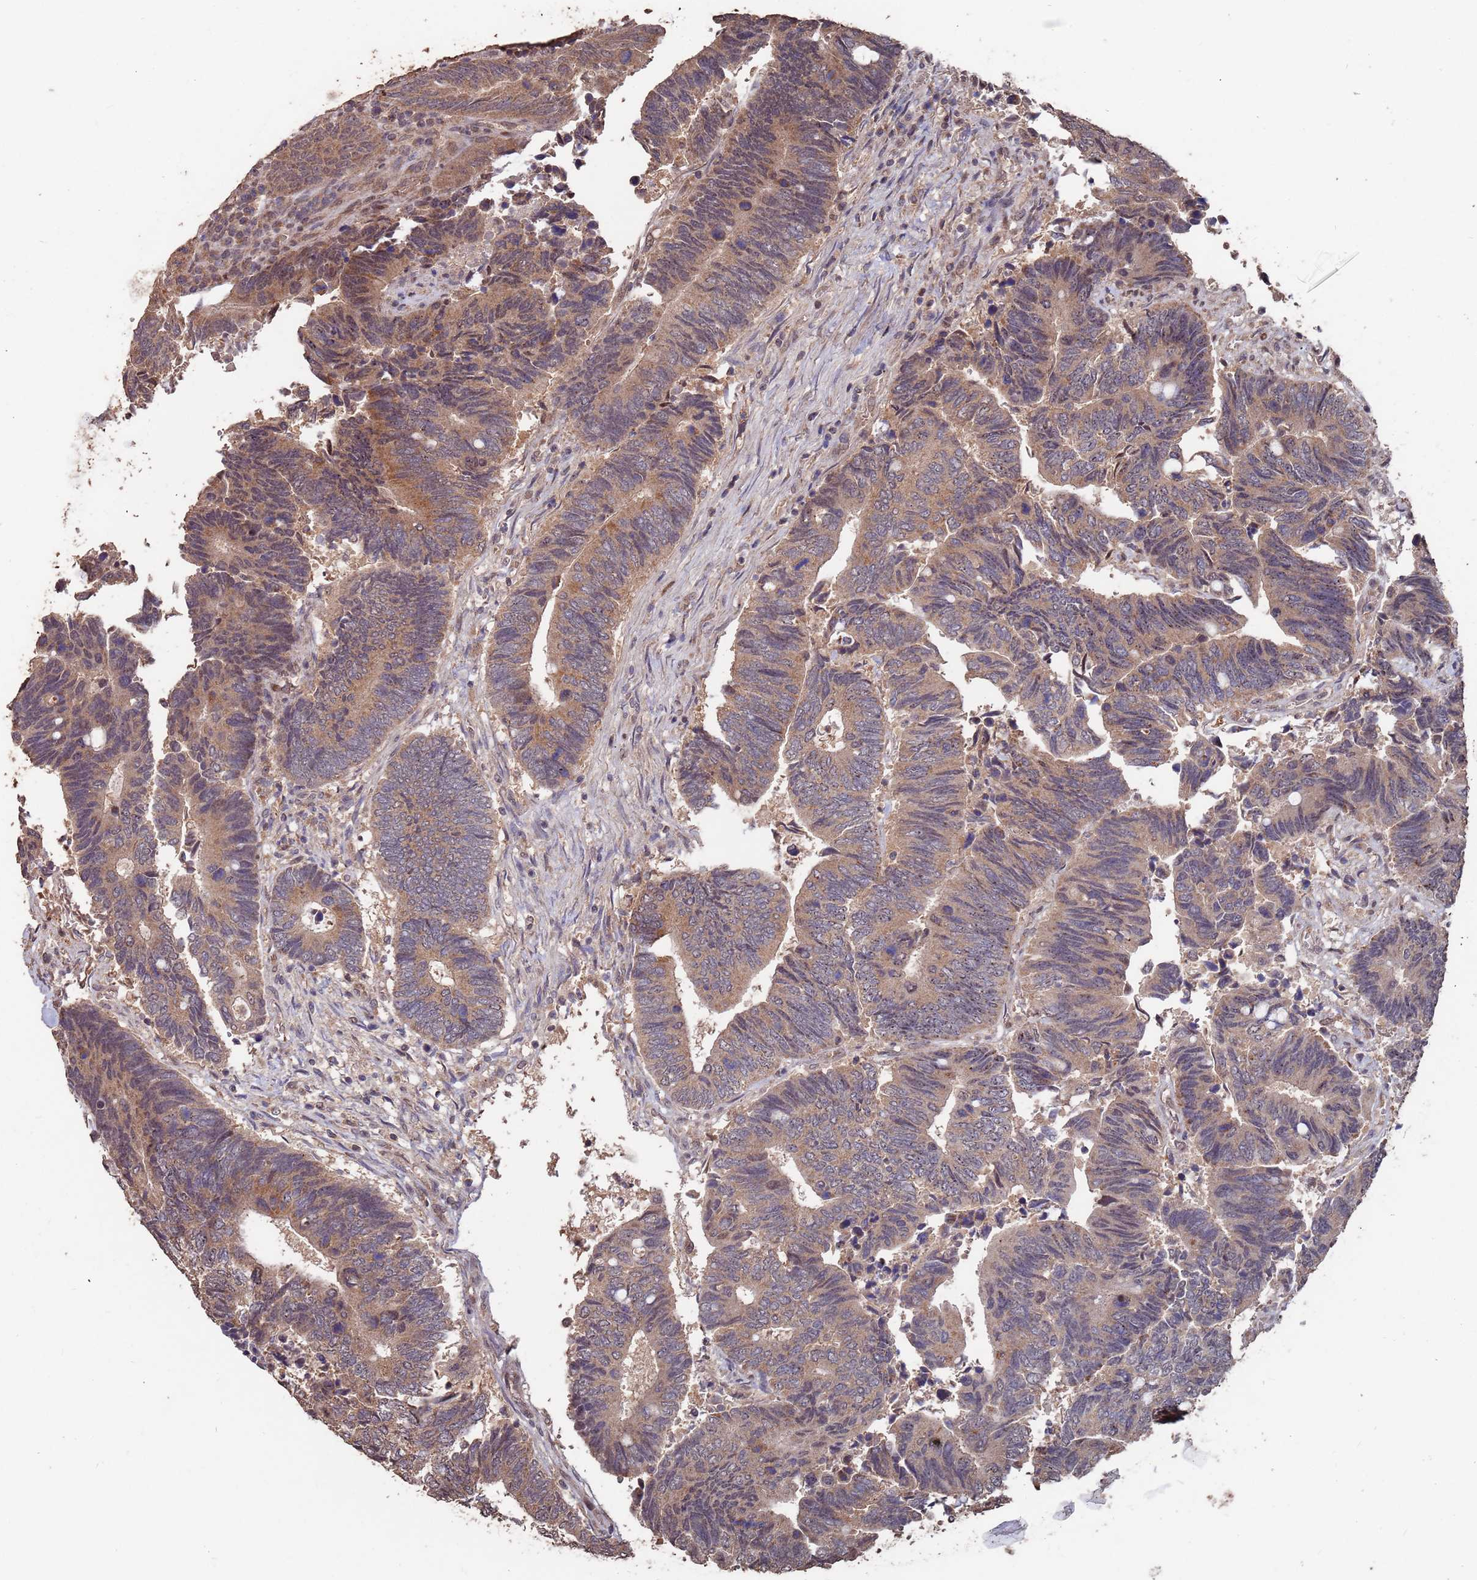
{"staining": {"intensity": "moderate", "quantity": ">75%", "location": "cytoplasmic/membranous"}, "tissue": "colorectal cancer", "cell_type": "Tumor cells", "image_type": "cancer", "snomed": [{"axis": "morphology", "description": "Adenocarcinoma, NOS"}, {"axis": "topography", "description": "Colon"}], "caption": "An immunohistochemistry image of tumor tissue is shown. Protein staining in brown highlights moderate cytoplasmic/membranous positivity in colorectal adenocarcinoma within tumor cells. (IHC, brightfield microscopy, high magnification).", "gene": "PRR7", "patient": {"sex": "male", "age": 87}}